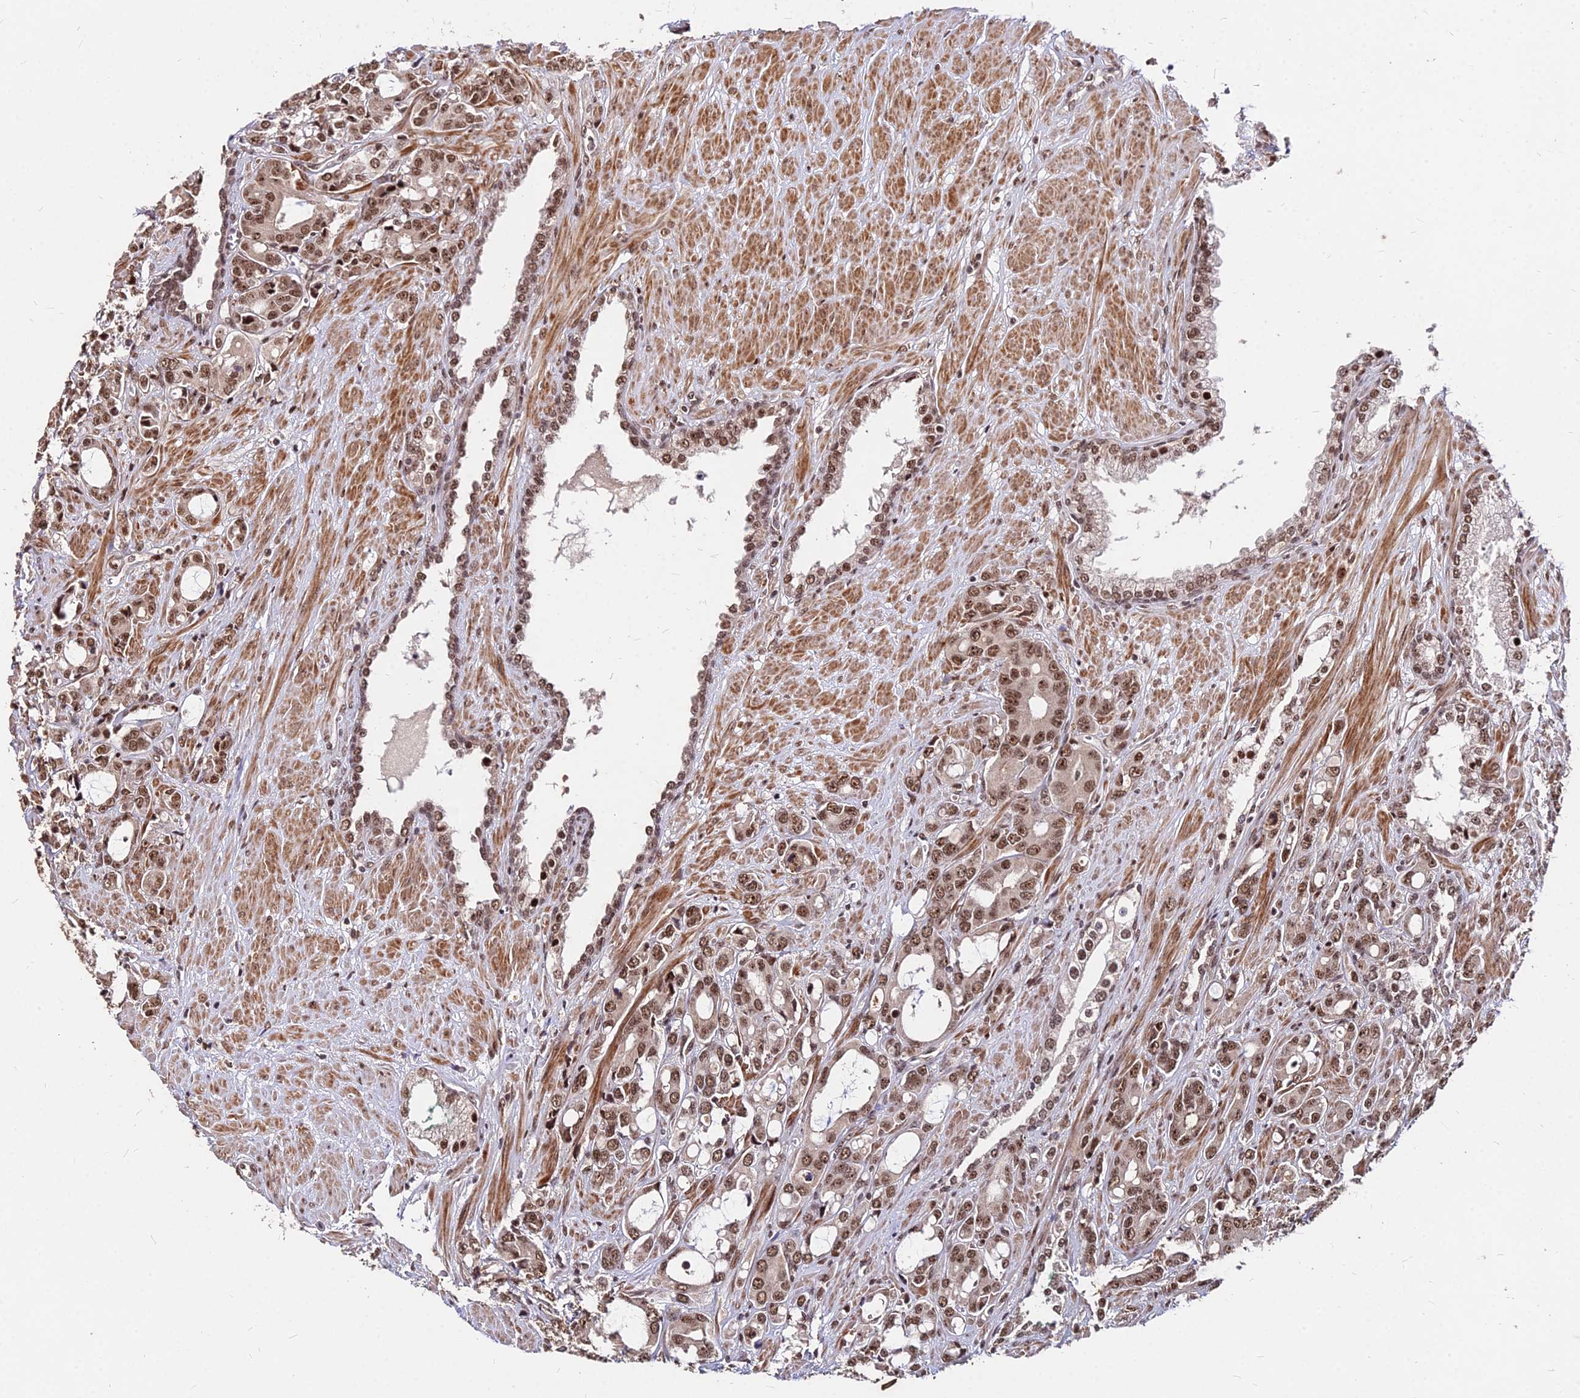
{"staining": {"intensity": "moderate", "quantity": ">75%", "location": "nuclear"}, "tissue": "prostate cancer", "cell_type": "Tumor cells", "image_type": "cancer", "snomed": [{"axis": "morphology", "description": "Adenocarcinoma, High grade"}, {"axis": "topography", "description": "Prostate"}], "caption": "Immunohistochemical staining of human adenocarcinoma (high-grade) (prostate) reveals medium levels of moderate nuclear protein staining in about >75% of tumor cells.", "gene": "ZBED4", "patient": {"sex": "male", "age": 72}}